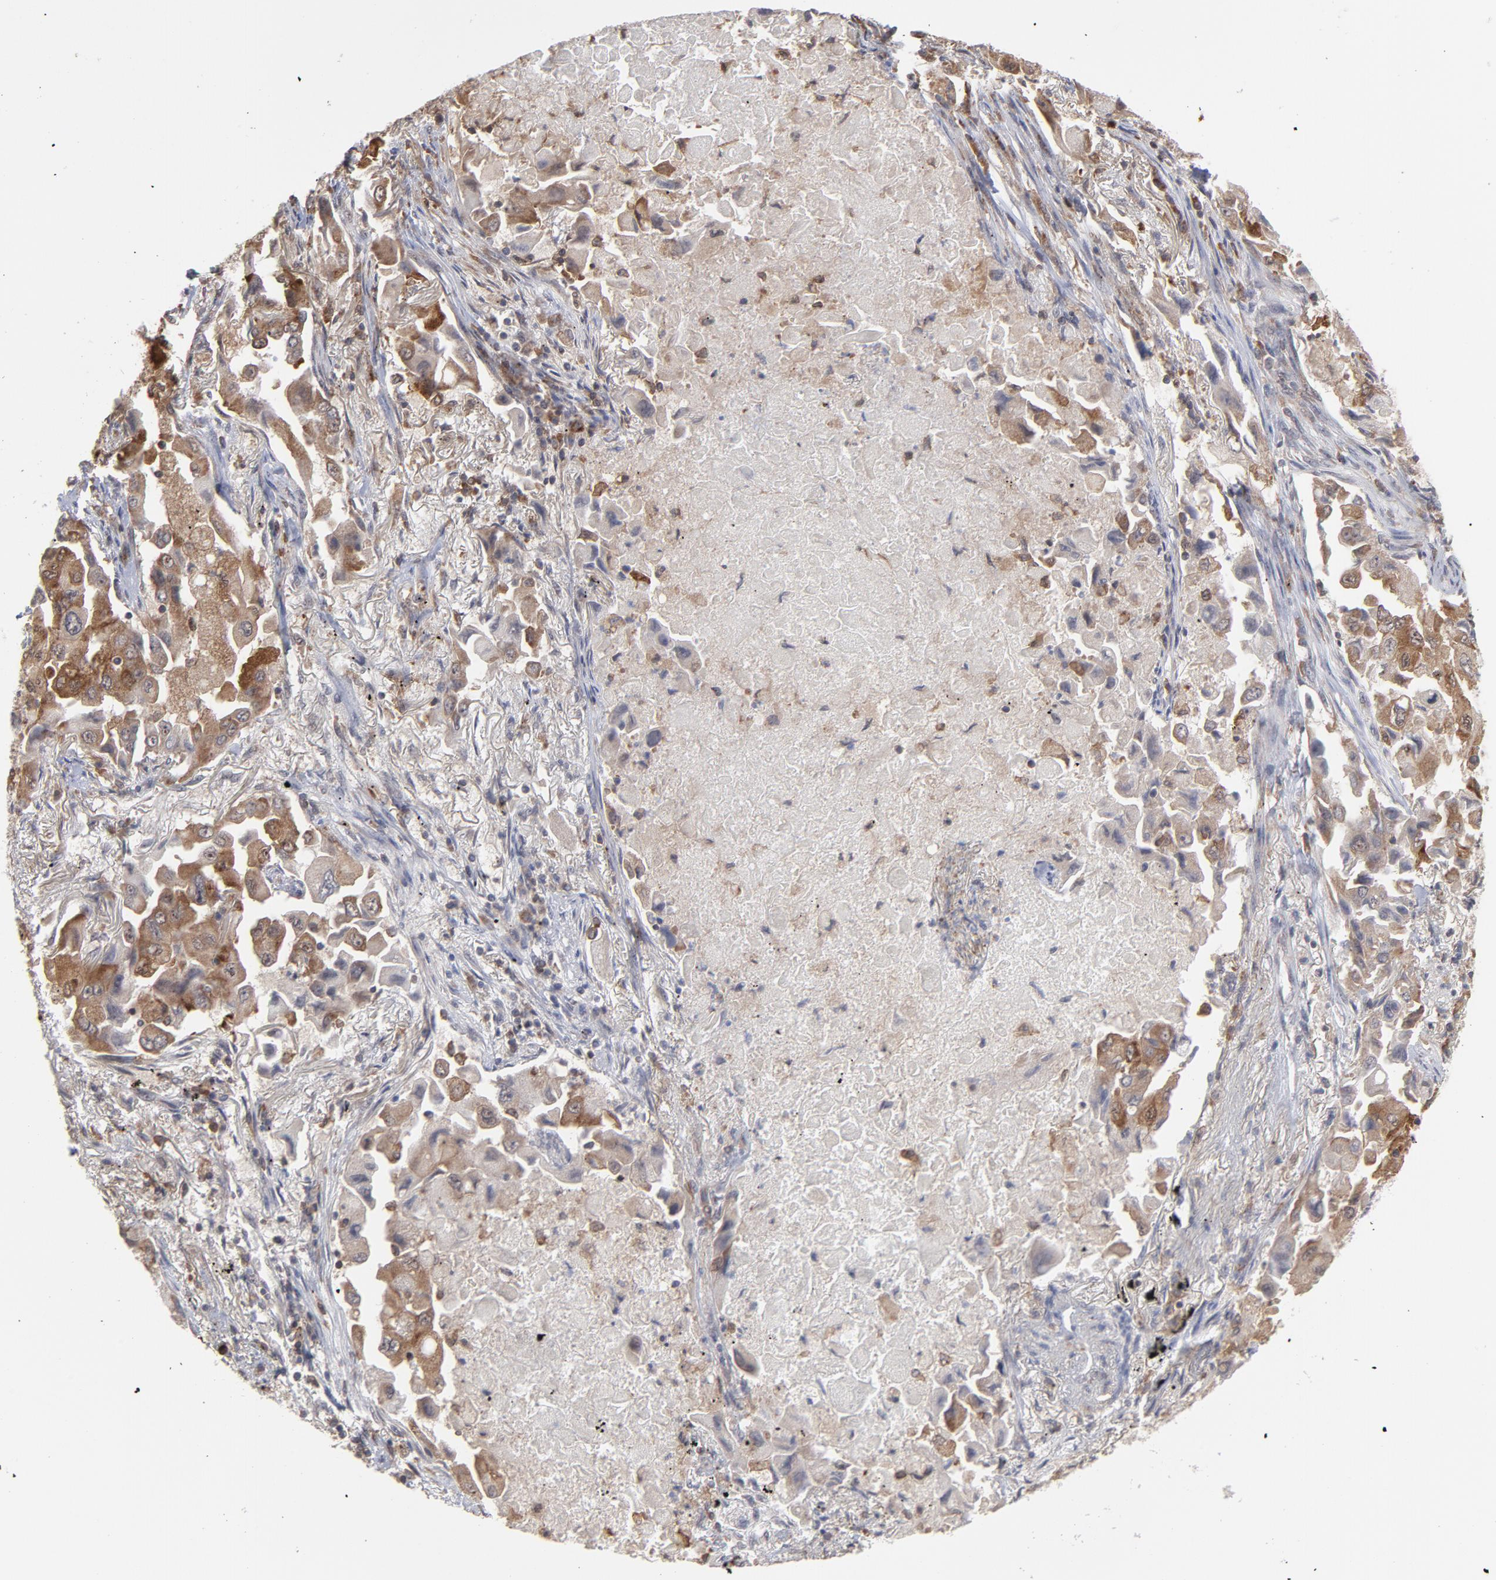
{"staining": {"intensity": "moderate", "quantity": "25%-75%", "location": "cytoplasmic/membranous"}, "tissue": "lung cancer", "cell_type": "Tumor cells", "image_type": "cancer", "snomed": [{"axis": "morphology", "description": "Adenocarcinoma, NOS"}, {"axis": "topography", "description": "Lung"}], "caption": "IHC staining of lung cancer, which shows medium levels of moderate cytoplasmic/membranous expression in approximately 25%-75% of tumor cells indicating moderate cytoplasmic/membranous protein staining. The staining was performed using DAB (3,3'-diaminobenzidine) (brown) for protein detection and nuclei were counterstained in hematoxylin (blue).", "gene": "OAS1", "patient": {"sex": "female", "age": 65}}